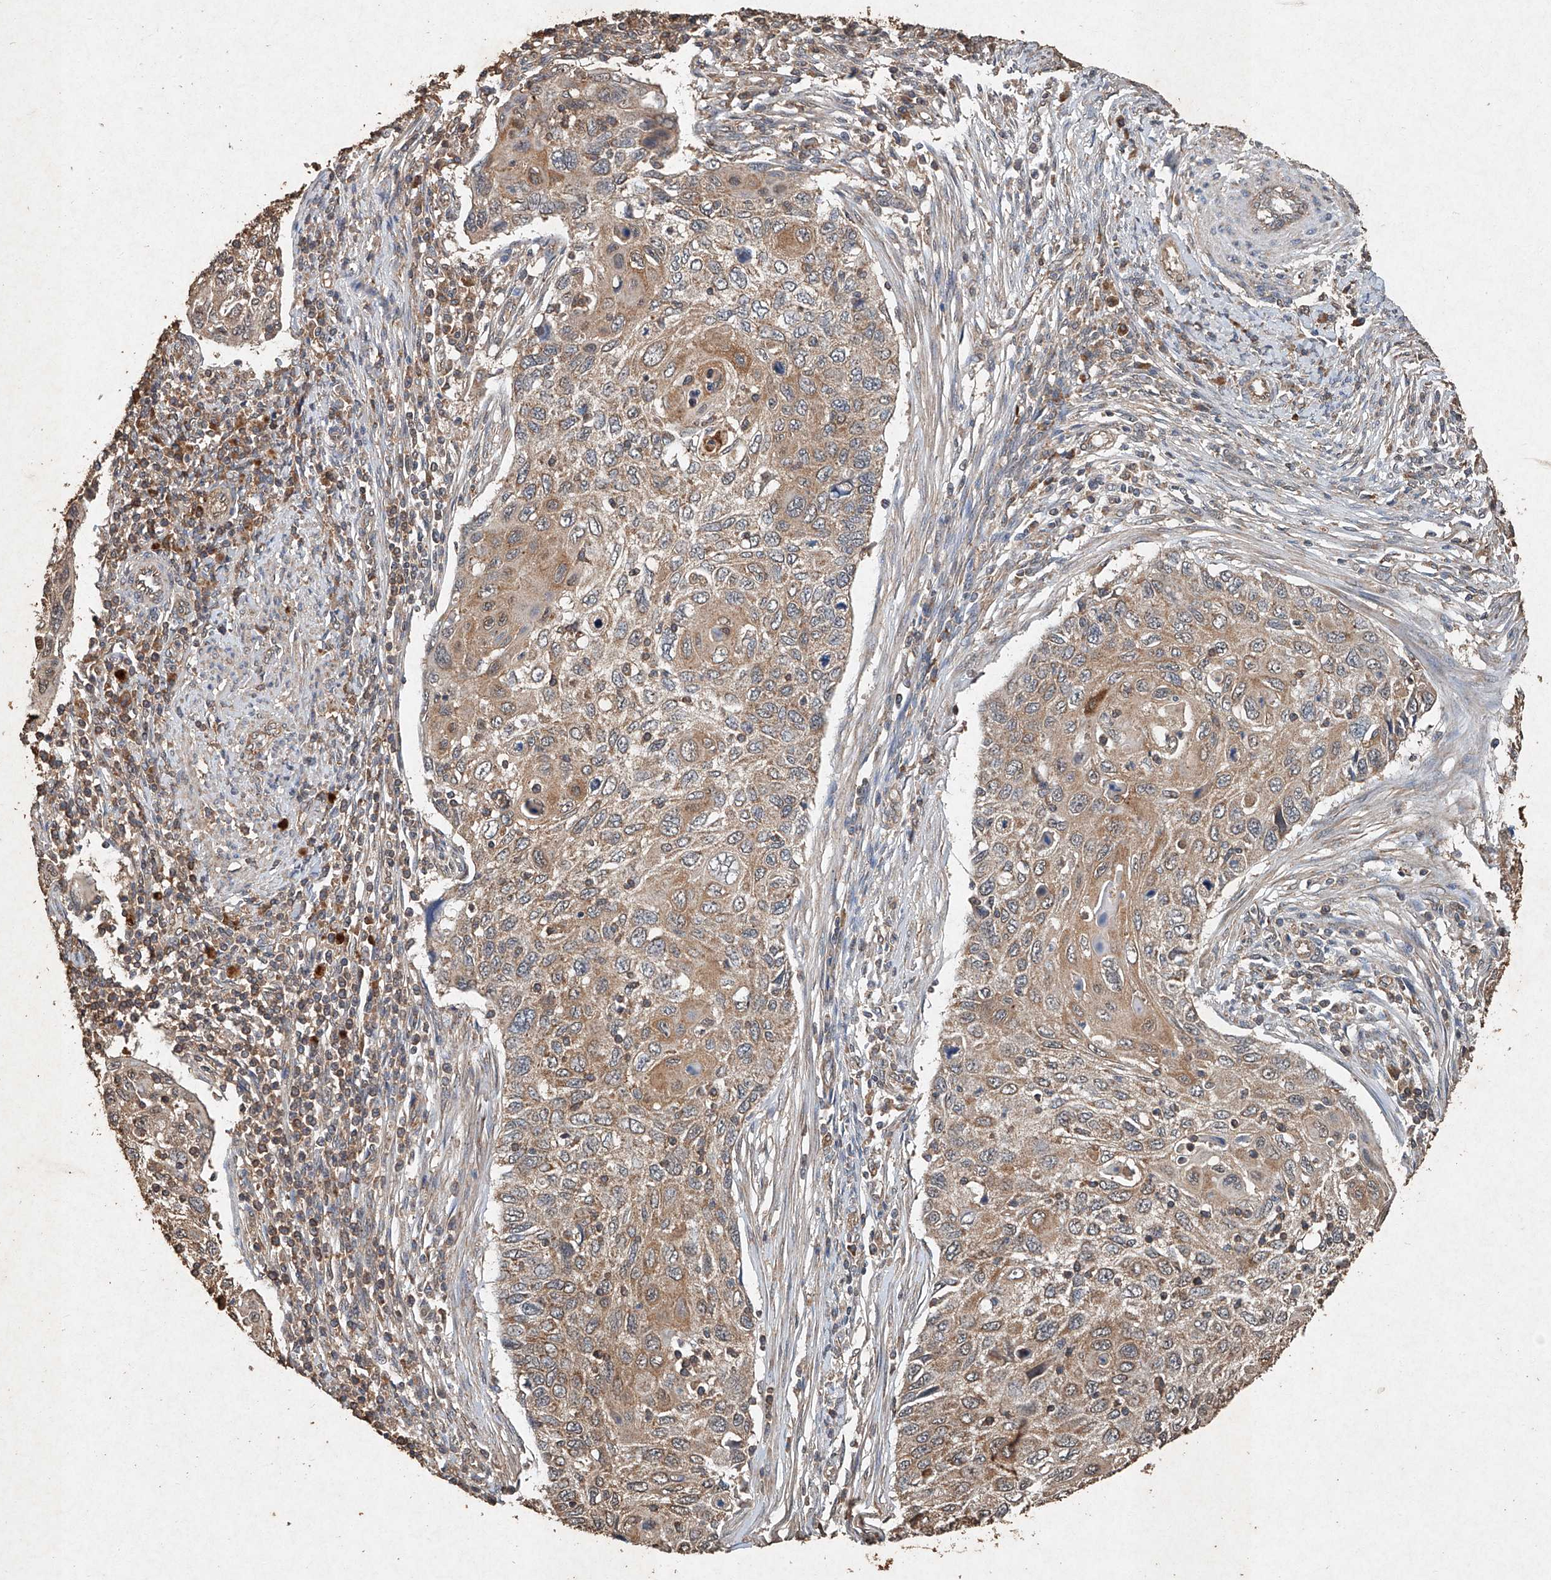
{"staining": {"intensity": "weak", "quantity": ">75%", "location": "cytoplasmic/membranous"}, "tissue": "cervical cancer", "cell_type": "Tumor cells", "image_type": "cancer", "snomed": [{"axis": "morphology", "description": "Squamous cell carcinoma, NOS"}, {"axis": "topography", "description": "Cervix"}], "caption": "The photomicrograph demonstrates a brown stain indicating the presence of a protein in the cytoplasmic/membranous of tumor cells in squamous cell carcinoma (cervical).", "gene": "STK3", "patient": {"sex": "female", "age": 70}}